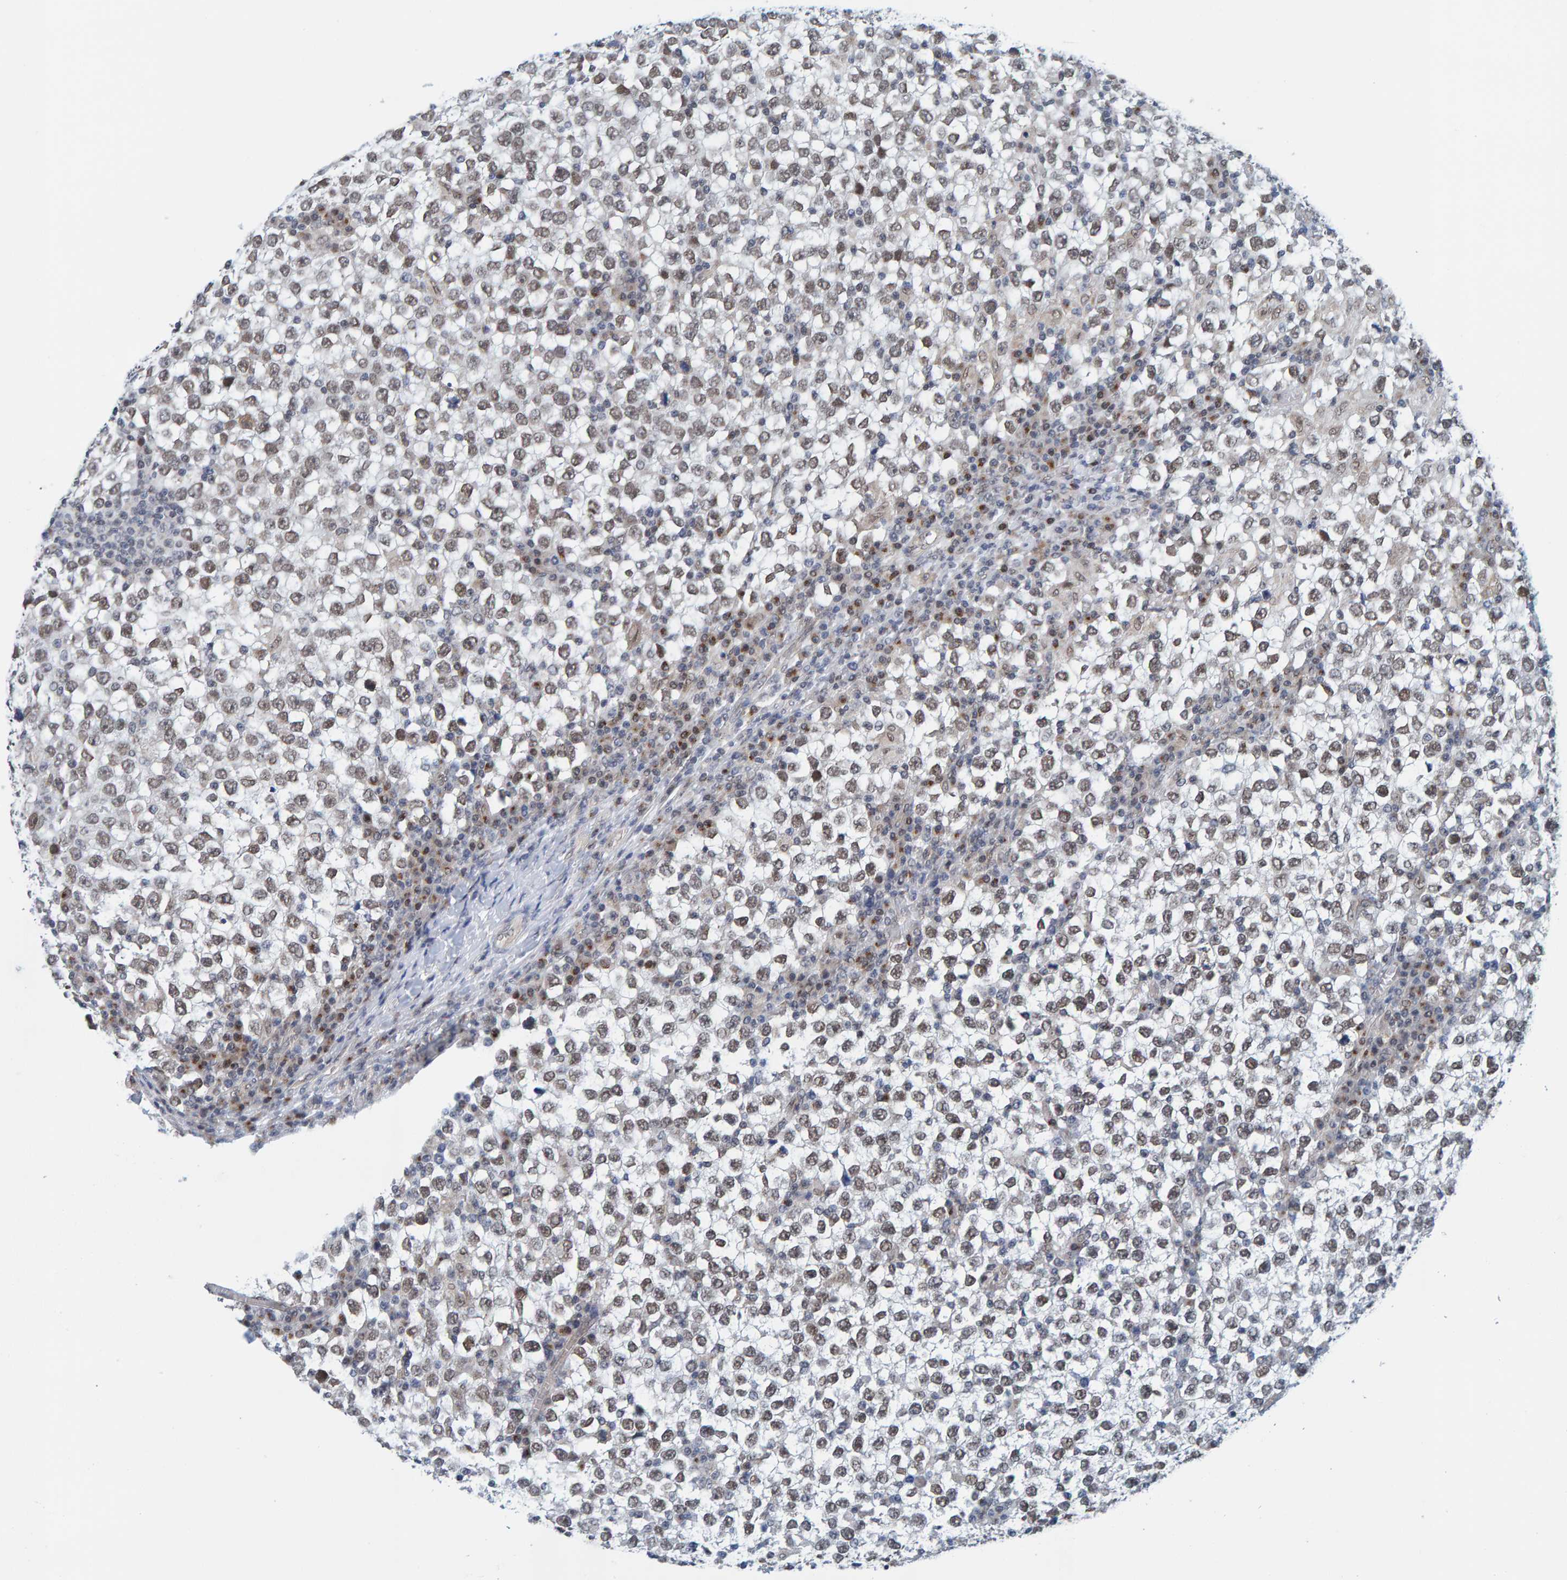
{"staining": {"intensity": "weak", "quantity": ">75%", "location": "nuclear"}, "tissue": "testis cancer", "cell_type": "Tumor cells", "image_type": "cancer", "snomed": [{"axis": "morphology", "description": "Seminoma, NOS"}, {"axis": "topography", "description": "Testis"}], "caption": "About >75% of tumor cells in testis seminoma show weak nuclear protein positivity as visualized by brown immunohistochemical staining.", "gene": "SCRN2", "patient": {"sex": "male", "age": 65}}